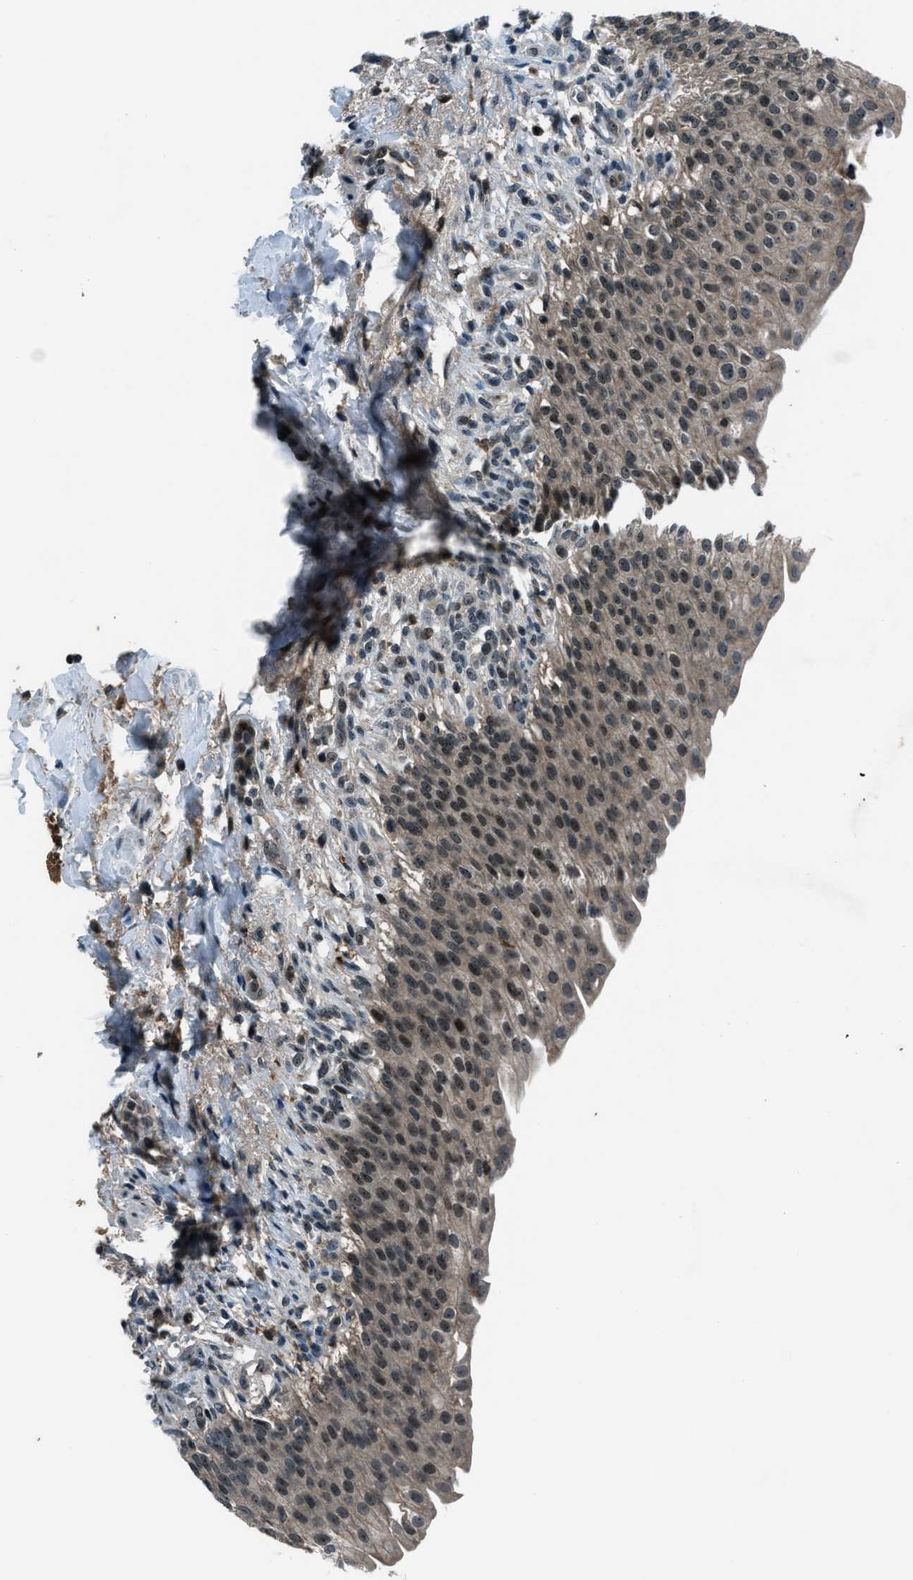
{"staining": {"intensity": "moderate", "quantity": "25%-75%", "location": "nuclear"}, "tissue": "urinary bladder", "cell_type": "Urothelial cells", "image_type": "normal", "snomed": [{"axis": "morphology", "description": "Normal tissue, NOS"}, {"axis": "topography", "description": "Urinary bladder"}], "caption": "A medium amount of moderate nuclear staining is identified in about 25%-75% of urothelial cells in normal urinary bladder.", "gene": "ACTL9", "patient": {"sex": "female", "age": 60}}